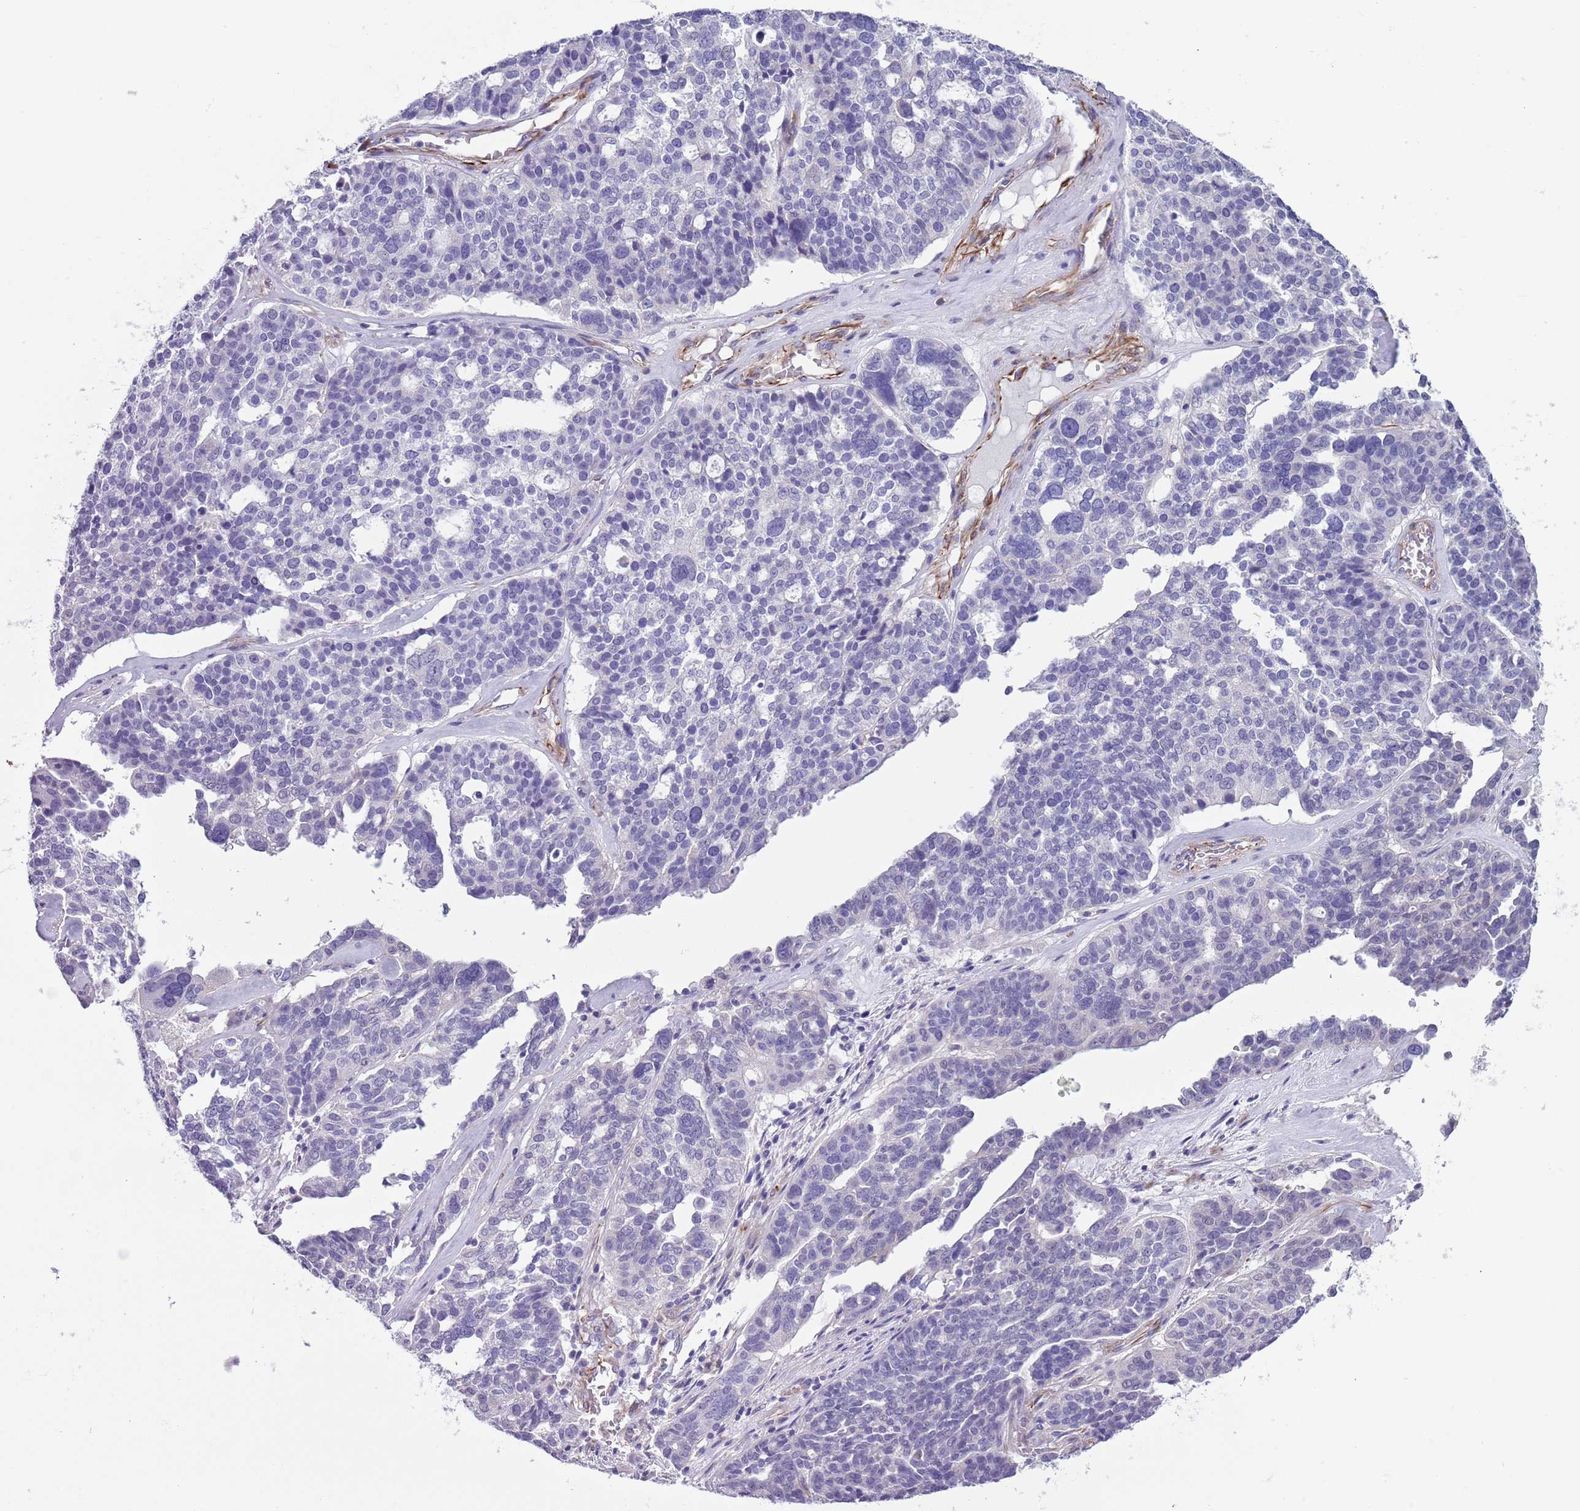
{"staining": {"intensity": "negative", "quantity": "none", "location": "none"}, "tissue": "ovarian cancer", "cell_type": "Tumor cells", "image_type": "cancer", "snomed": [{"axis": "morphology", "description": "Cystadenocarcinoma, serous, NOS"}, {"axis": "topography", "description": "Ovary"}], "caption": "An IHC photomicrograph of ovarian serous cystadenocarcinoma is shown. There is no staining in tumor cells of ovarian serous cystadenocarcinoma.", "gene": "TSGA13", "patient": {"sex": "female", "age": 59}}